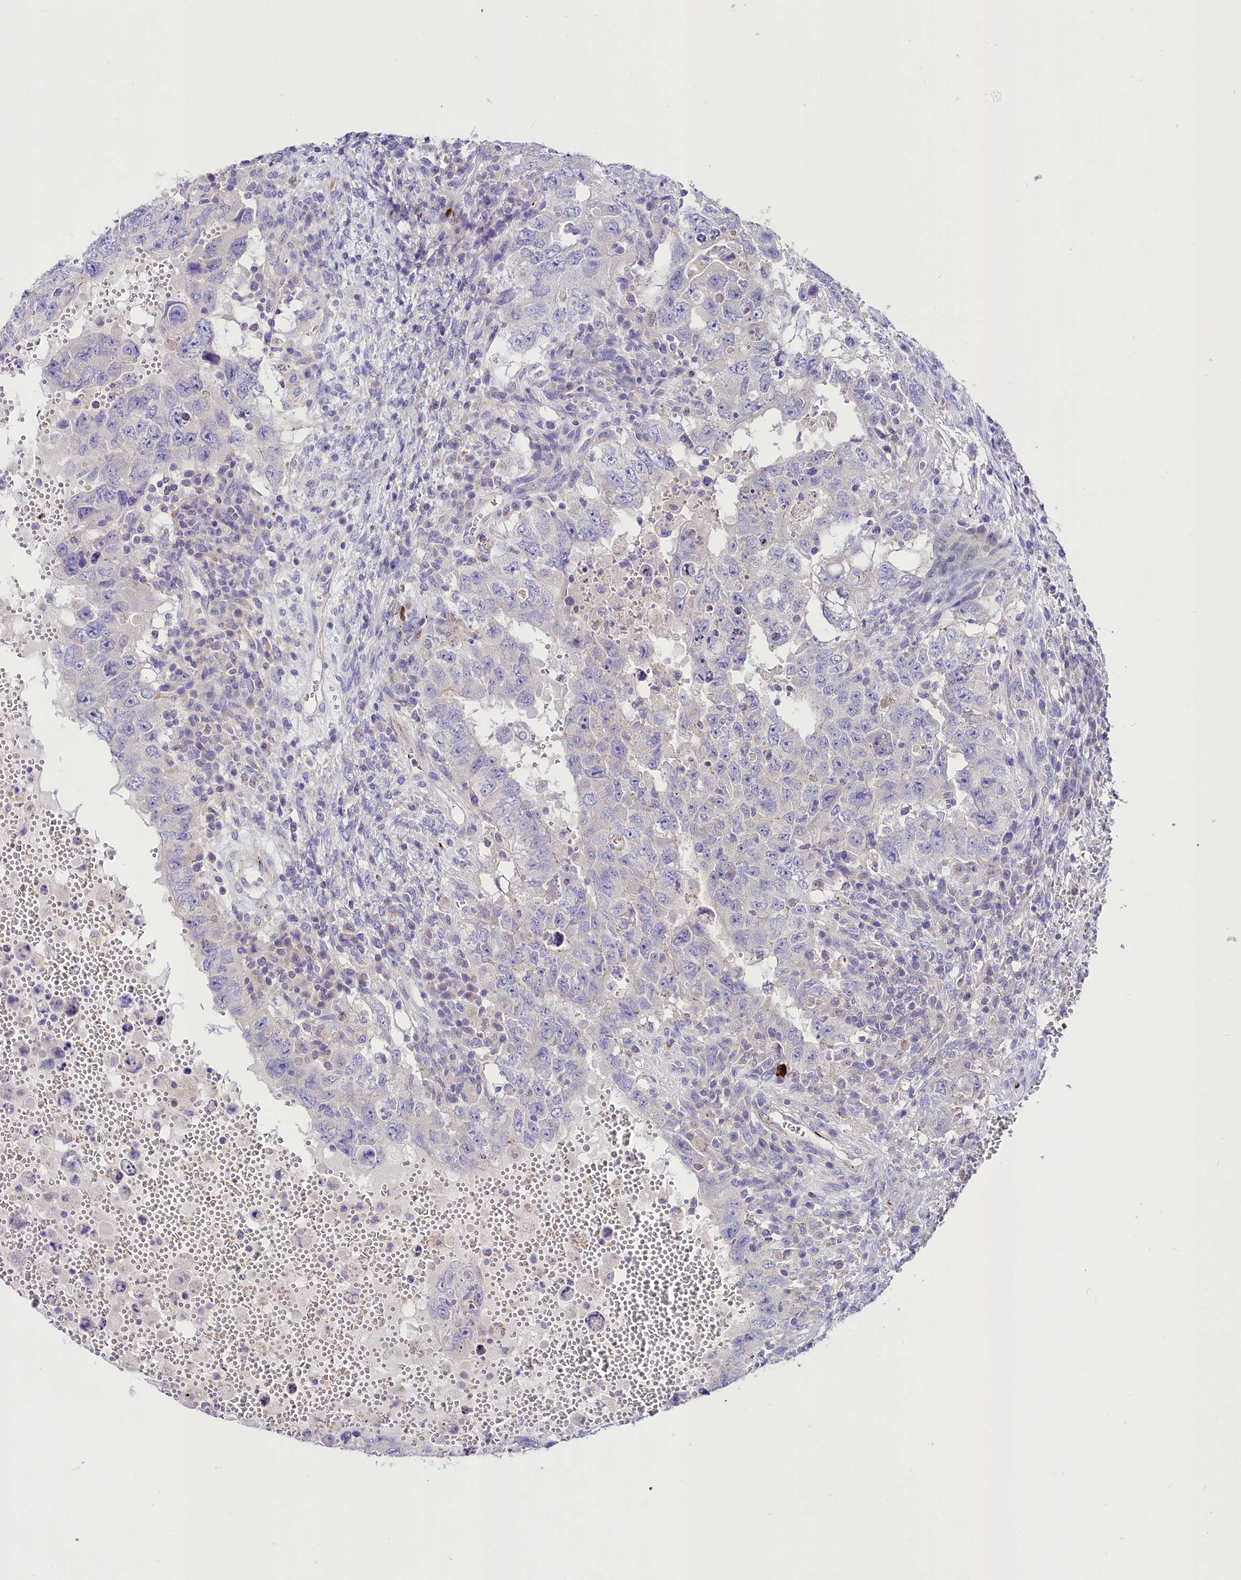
{"staining": {"intensity": "negative", "quantity": "none", "location": "none"}, "tissue": "testis cancer", "cell_type": "Tumor cells", "image_type": "cancer", "snomed": [{"axis": "morphology", "description": "Carcinoma, Embryonal, NOS"}, {"axis": "topography", "description": "Testis"}], "caption": "DAB immunohistochemical staining of testis cancer displays no significant staining in tumor cells. The staining was performed using DAB (3,3'-diaminobenzidine) to visualize the protein expression in brown, while the nuclei were stained in blue with hematoxylin (Magnification: 20x).", "gene": "ABHD5", "patient": {"sex": "male", "age": 26}}